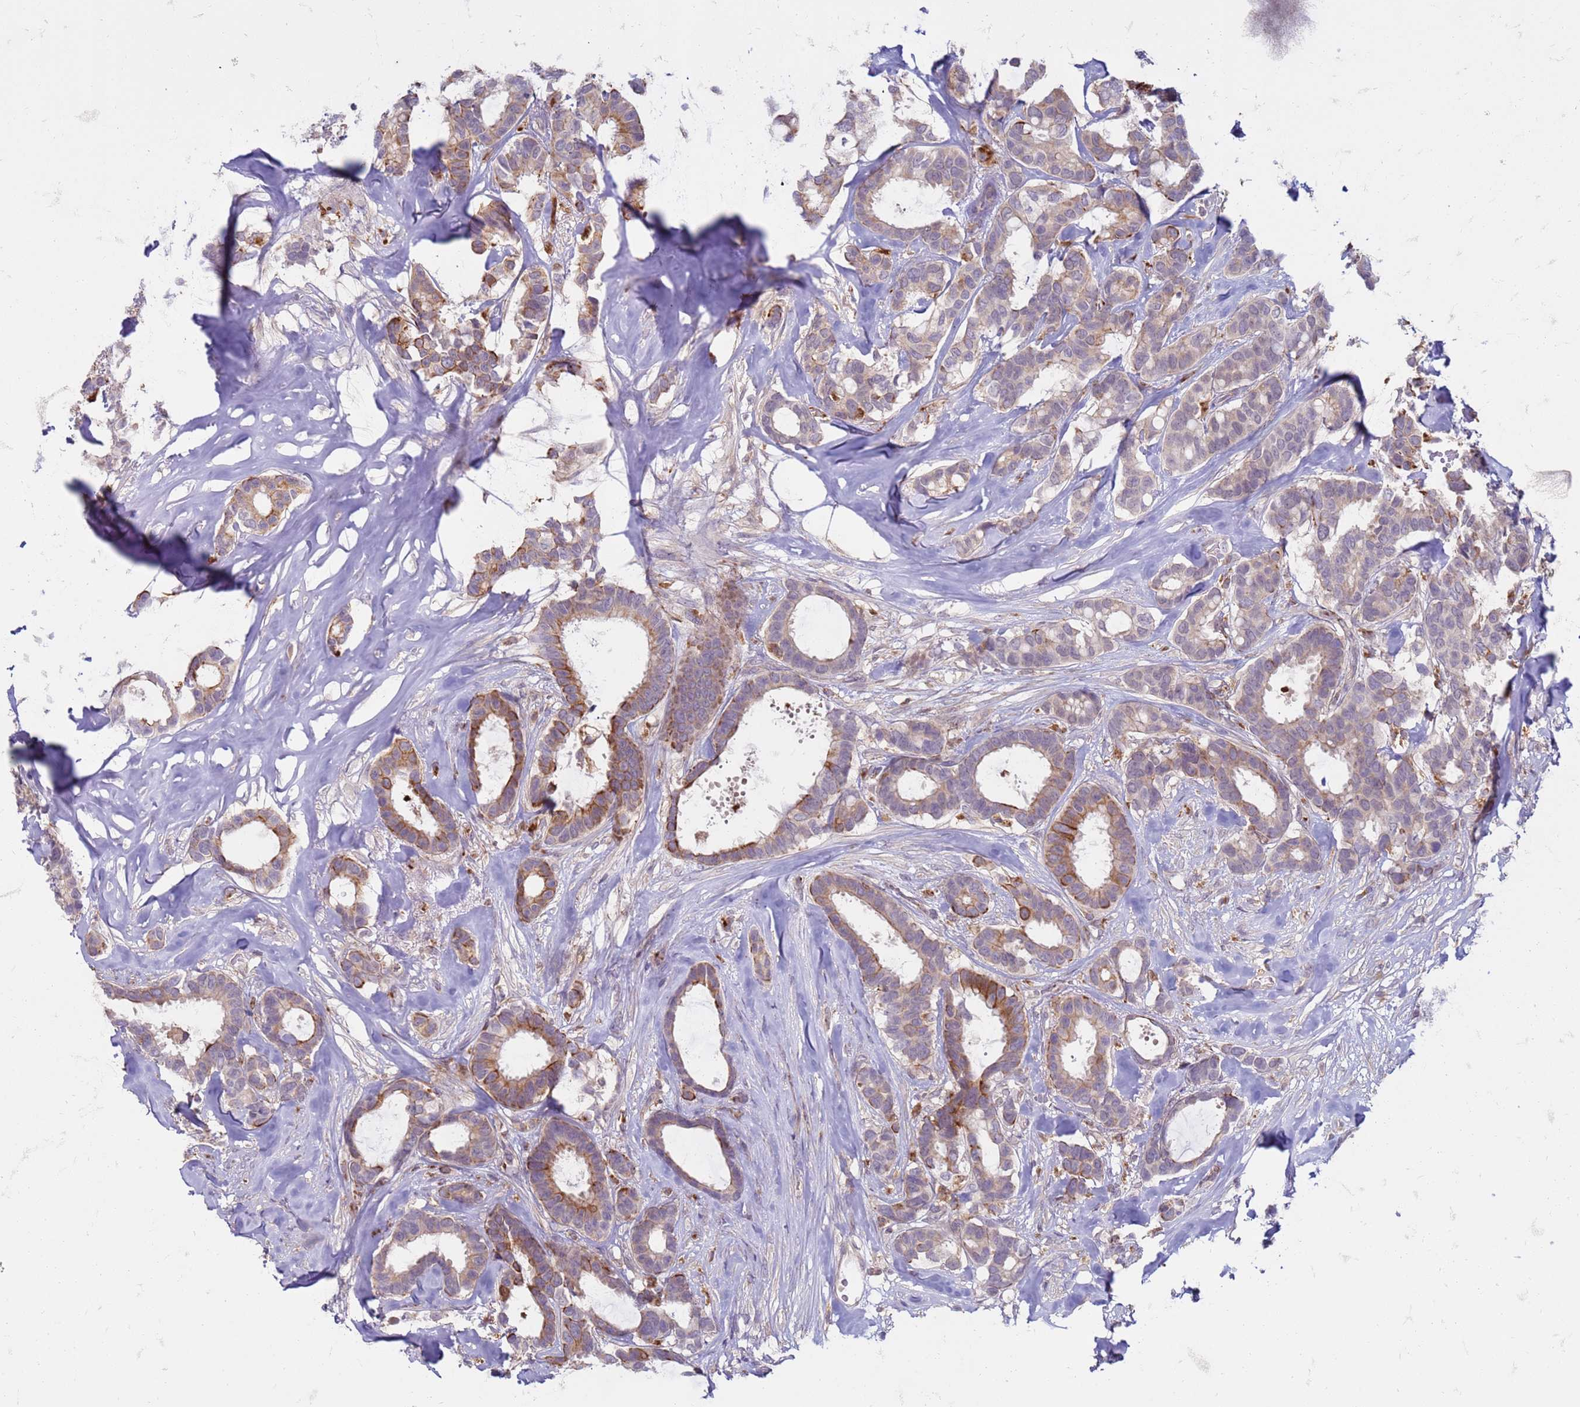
{"staining": {"intensity": "moderate", "quantity": "25%-75%", "location": "cytoplasmic/membranous"}, "tissue": "breast cancer", "cell_type": "Tumor cells", "image_type": "cancer", "snomed": [{"axis": "morphology", "description": "Duct carcinoma"}, {"axis": "topography", "description": "Breast"}], "caption": "Protein expression analysis of human breast intraductal carcinoma reveals moderate cytoplasmic/membranous staining in about 25%-75% of tumor cells.", "gene": "SLC15A3", "patient": {"sex": "female", "age": 87}}